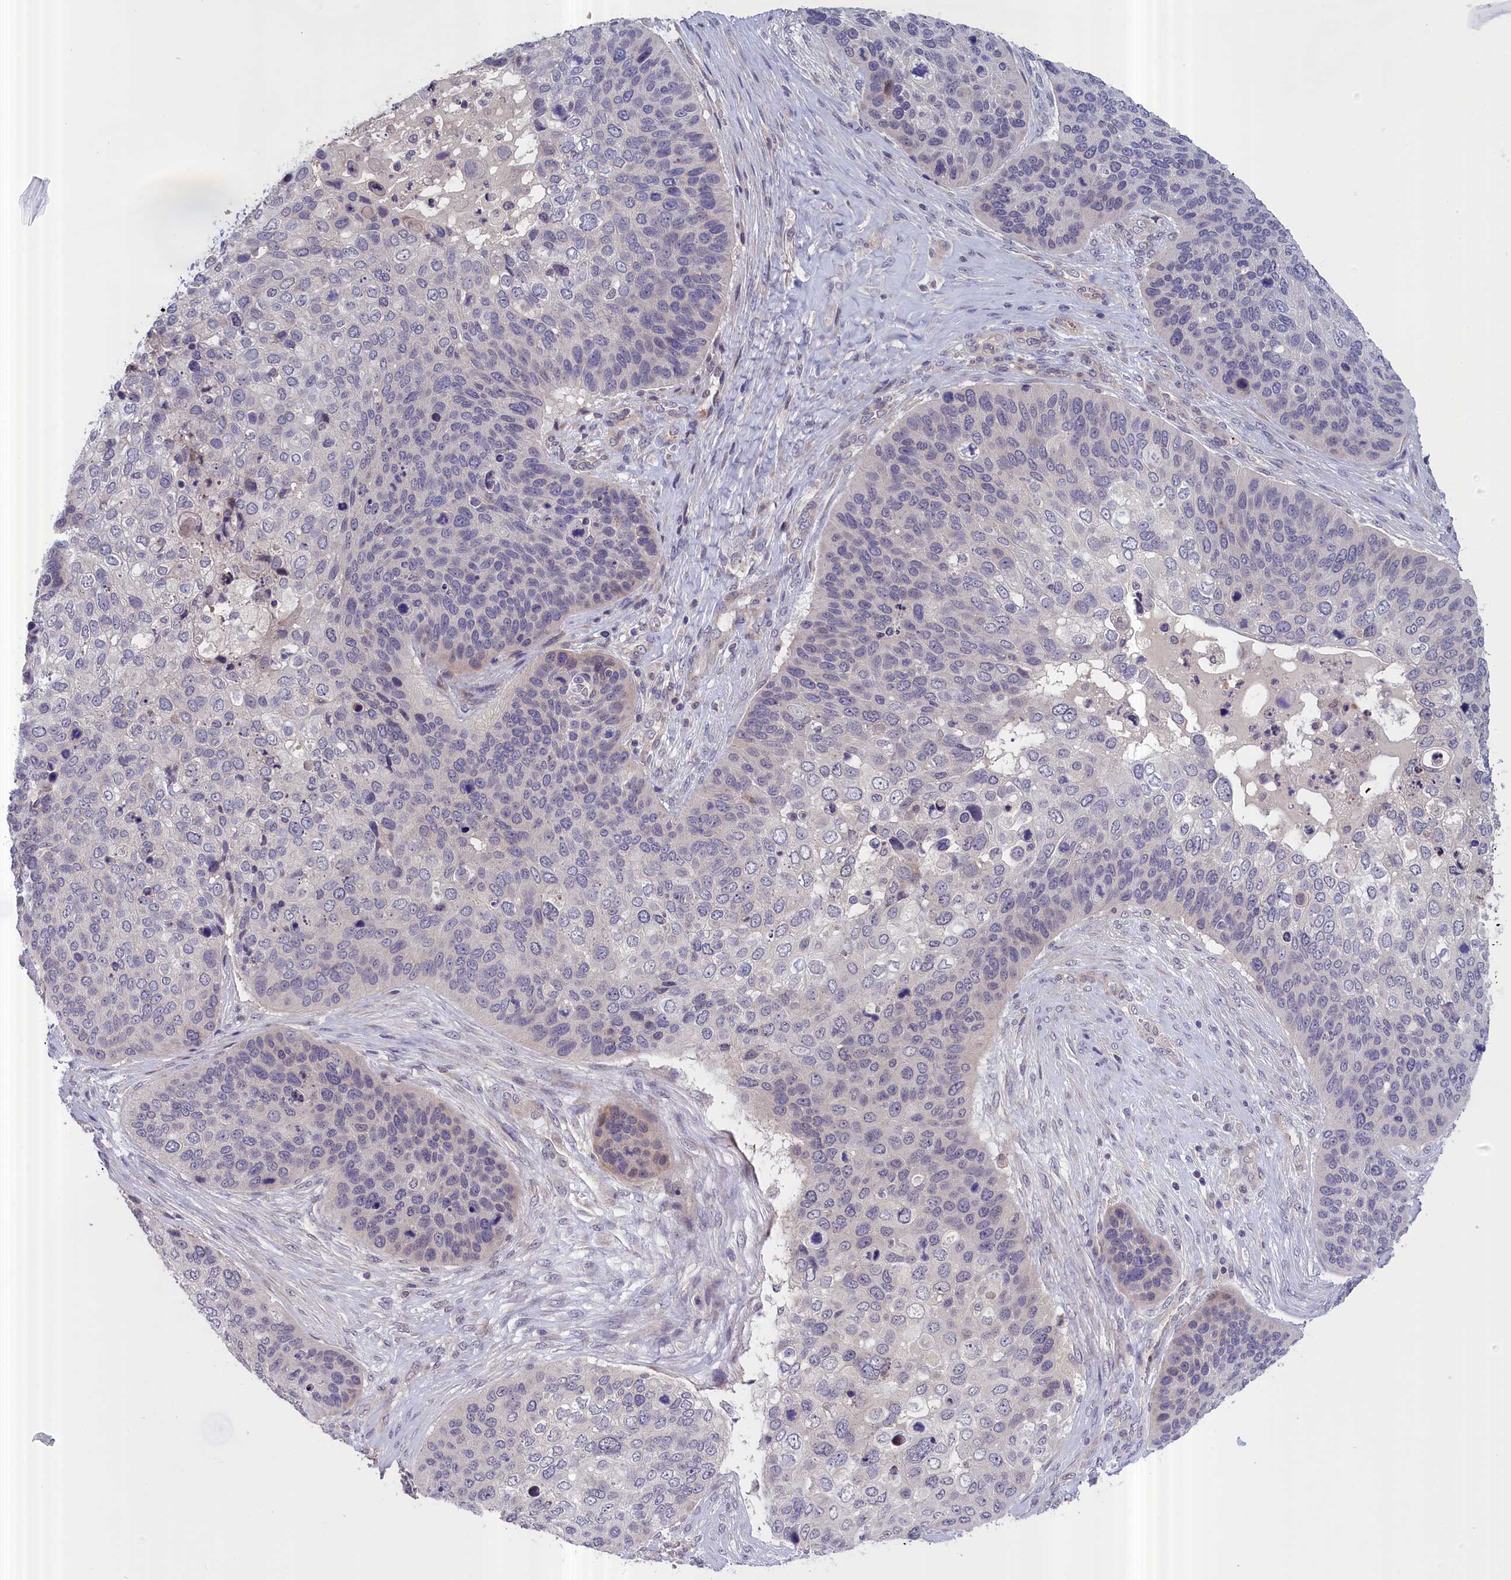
{"staining": {"intensity": "negative", "quantity": "none", "location": "none"}, "tissue": "skin cancer", "cell_type": "Tumor cells", "image_type": "cancer", "snomed": [{"axis": "morphology", "description": "Basal cell carcinoma"}, {"axis": "topography", "description": "Skin"}], "caption": "Immunohistochemical staining of skin cancer (basal cell carcinoma) displays no significant positivity in tumor cells.", "gene": "IGFALS", "patient": {"sex": "female", "age": 74}}